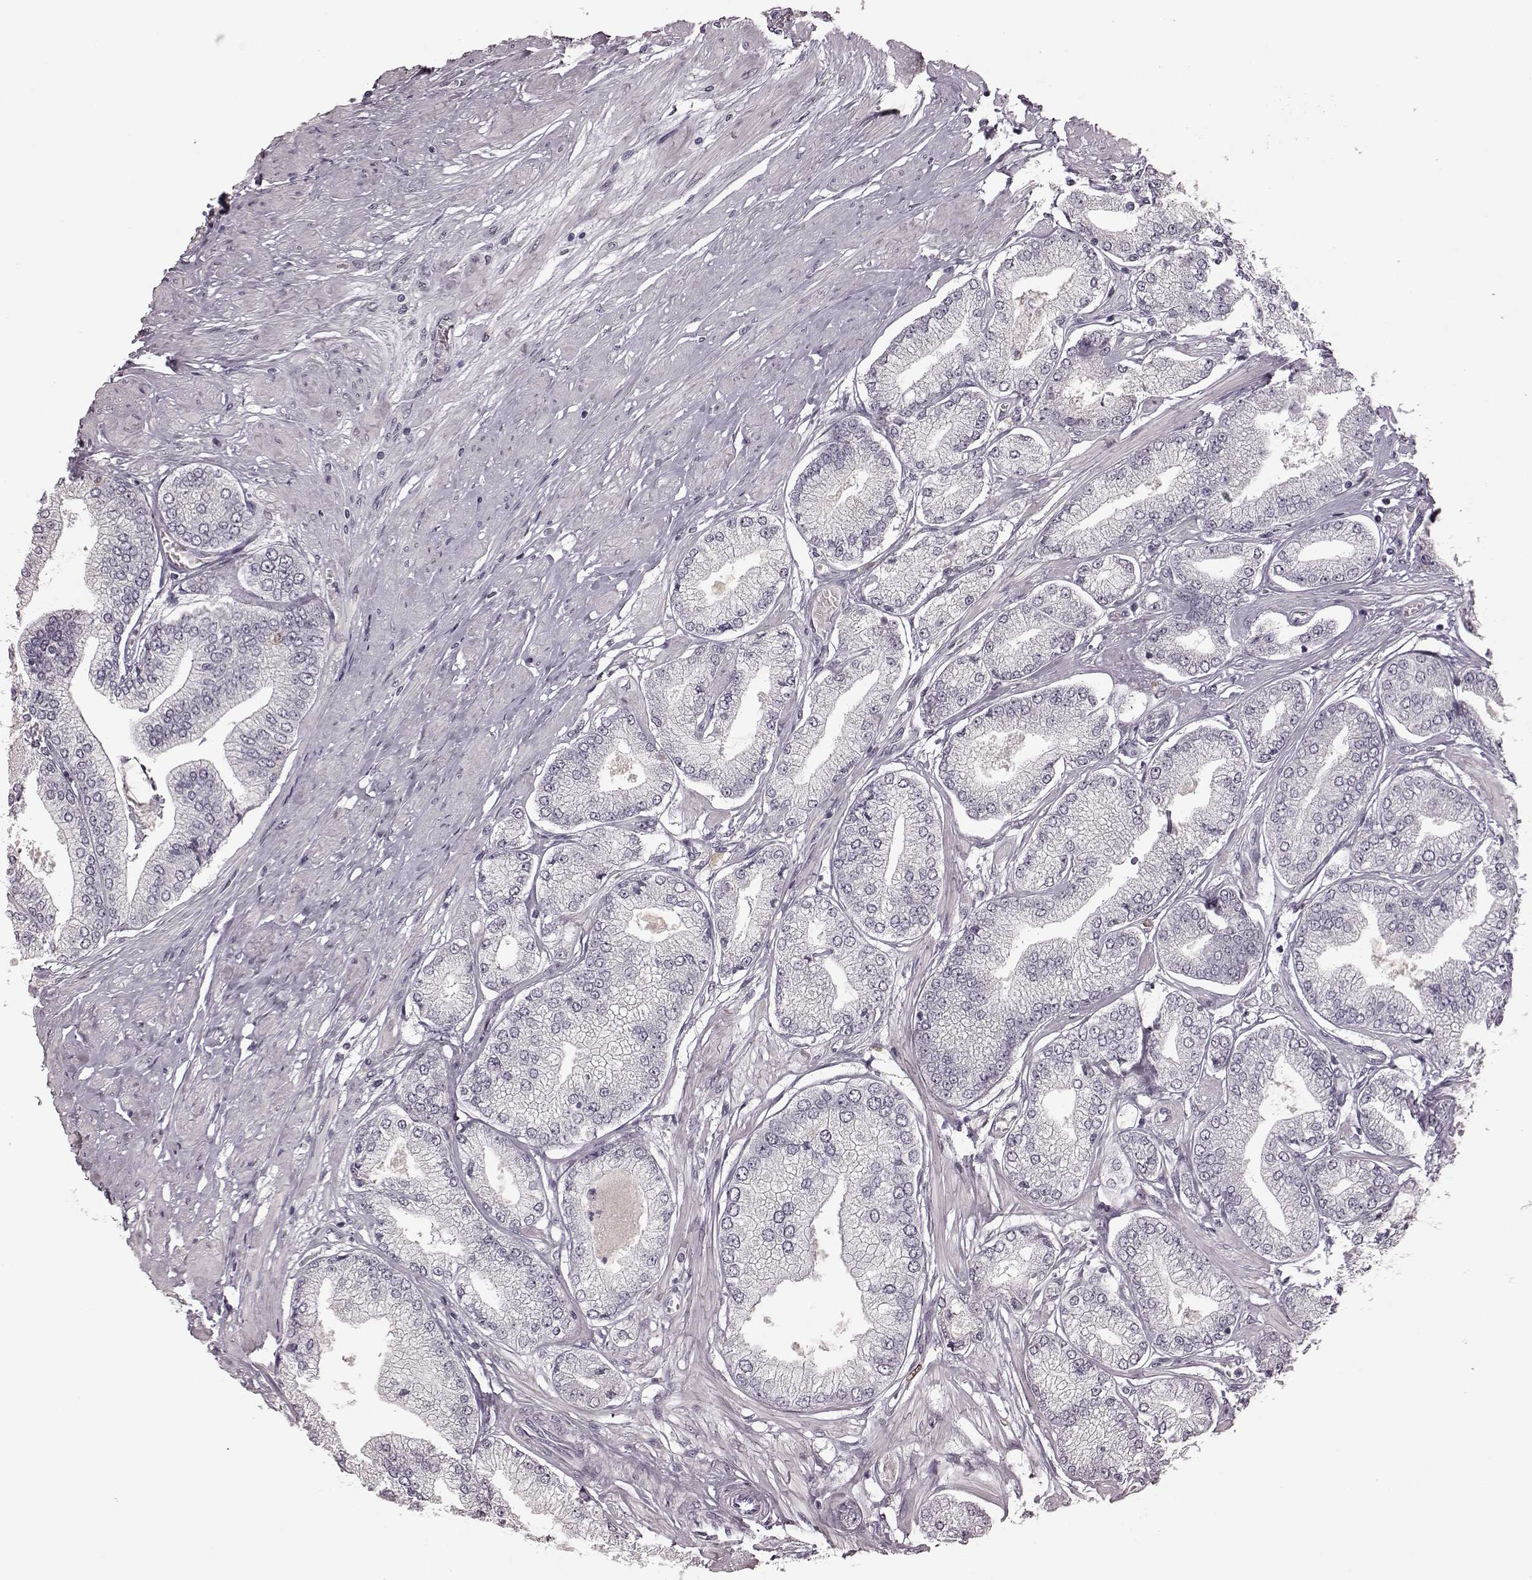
{"staining": {"intensity": "negative", "quantity": "none", "location": "none"}, "tissue": "prostate cancer", "cell_type": "Tumor cells", "image_type": "cancer", "snomed": [{"axis": "morphology", "description": "Adenocarcinoma, Low grade"}, {"axis": "topography", "description": "Prostate"}], "caption": "High power microscopy histopathology image of an immunohistochemistry micrograph of adenocarcinoma (low-grade) (prostate), revealing no significant positivity in tumor cells.", "gene": "CCNA2", "patient": {"sex": "male", "age": 55}}